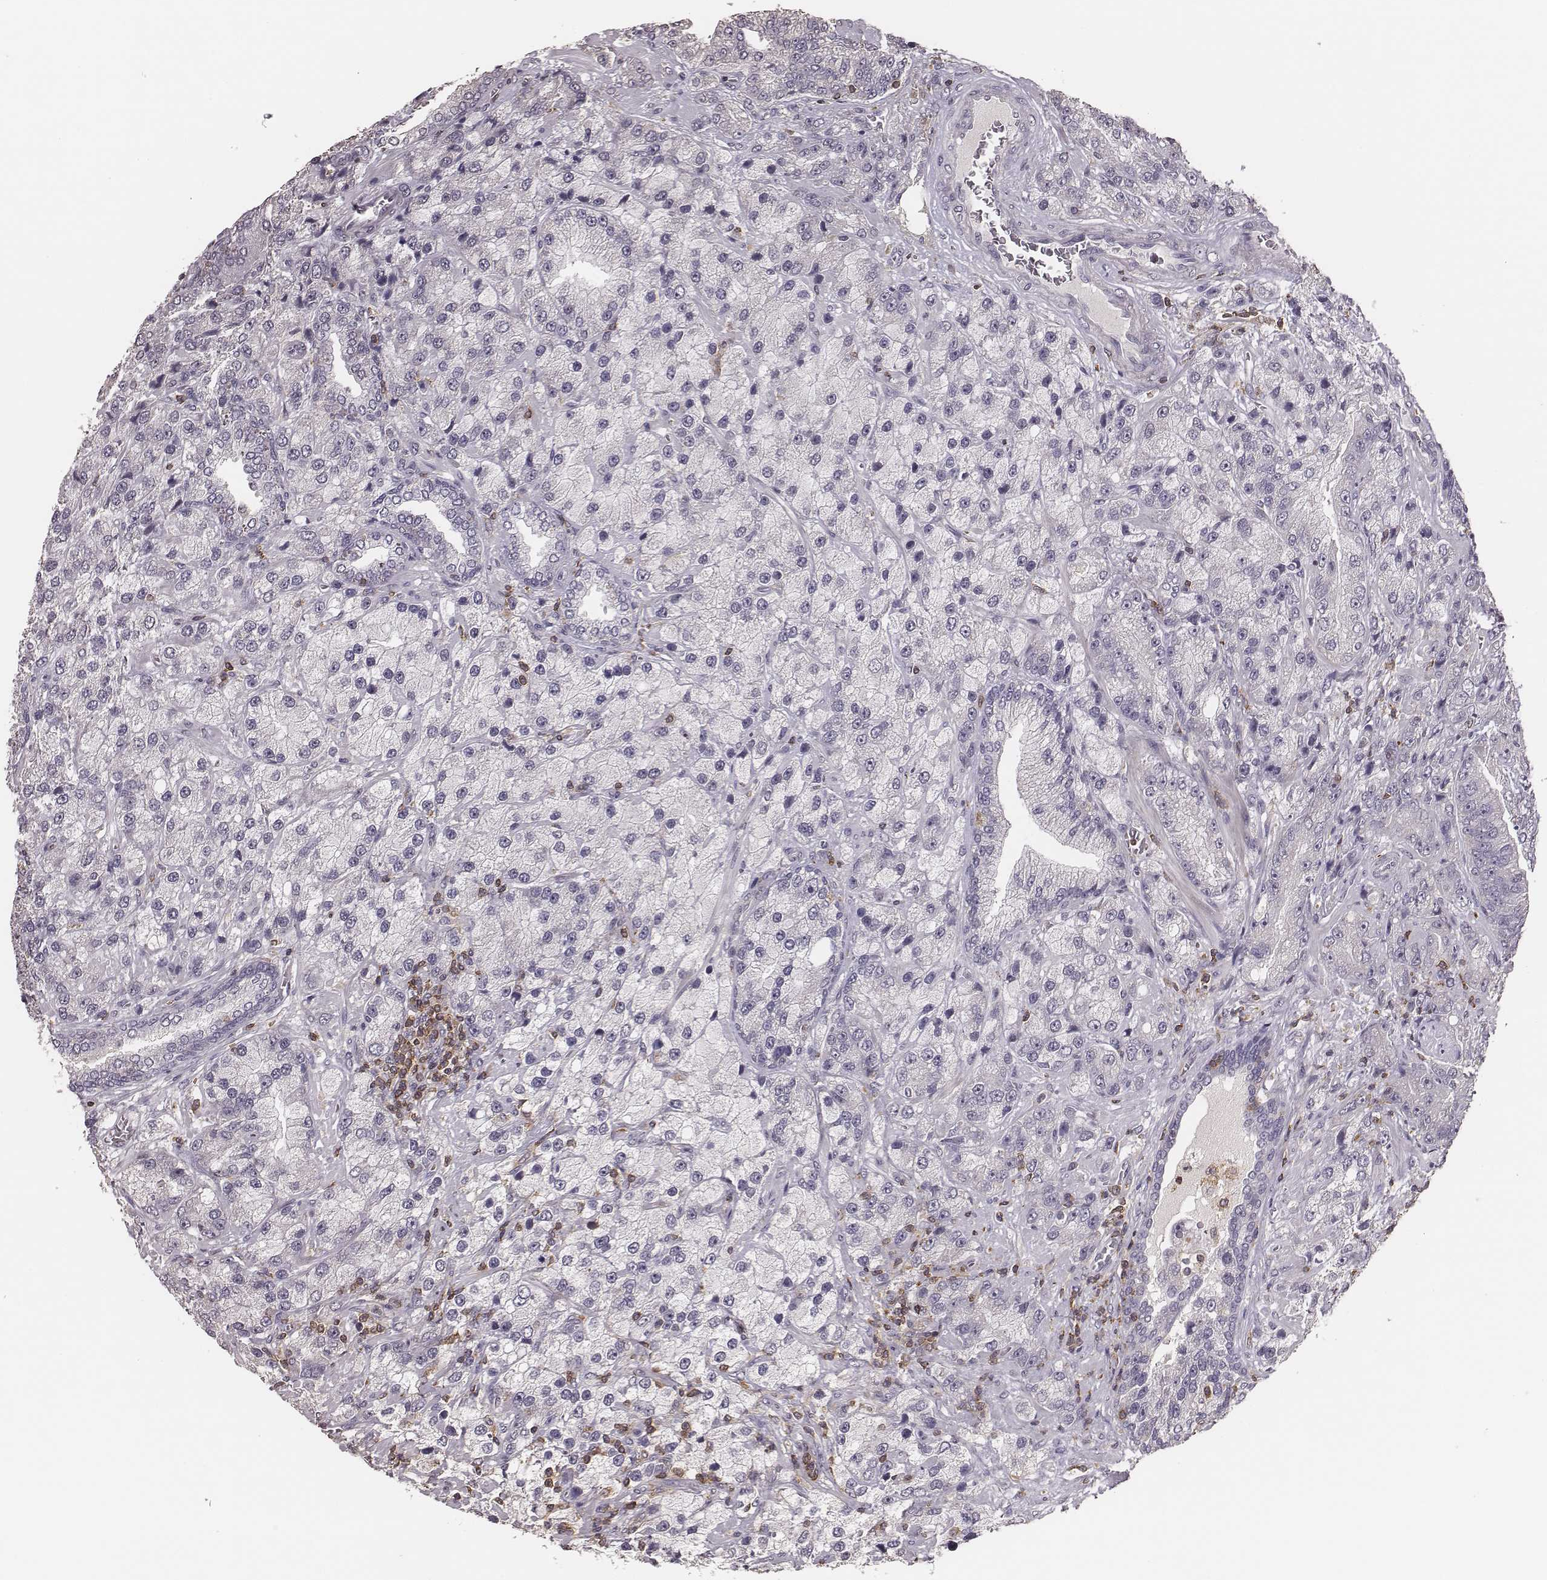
{"staining": {"intensity": "negative", "quantity": "none", "location": "none"}, "tissue": "prostate cancer", "cell_type": "Tumor cells", "image_type": "cancer", "snomed": [{"axis": "morphology", "description": "Adenocarcinoma, NOS"}, {"axis": "topography", "description": "Prostate"}], "caption": "This photomicrograph is of prostate cancer (adenocarcinoma) stained with IHC to label a protein in brown with the nuclei are counter-stained blue. There is no staining in tumor cells.", "gene": "PILRA", "patient": {"sex": "male", "age": 63}}